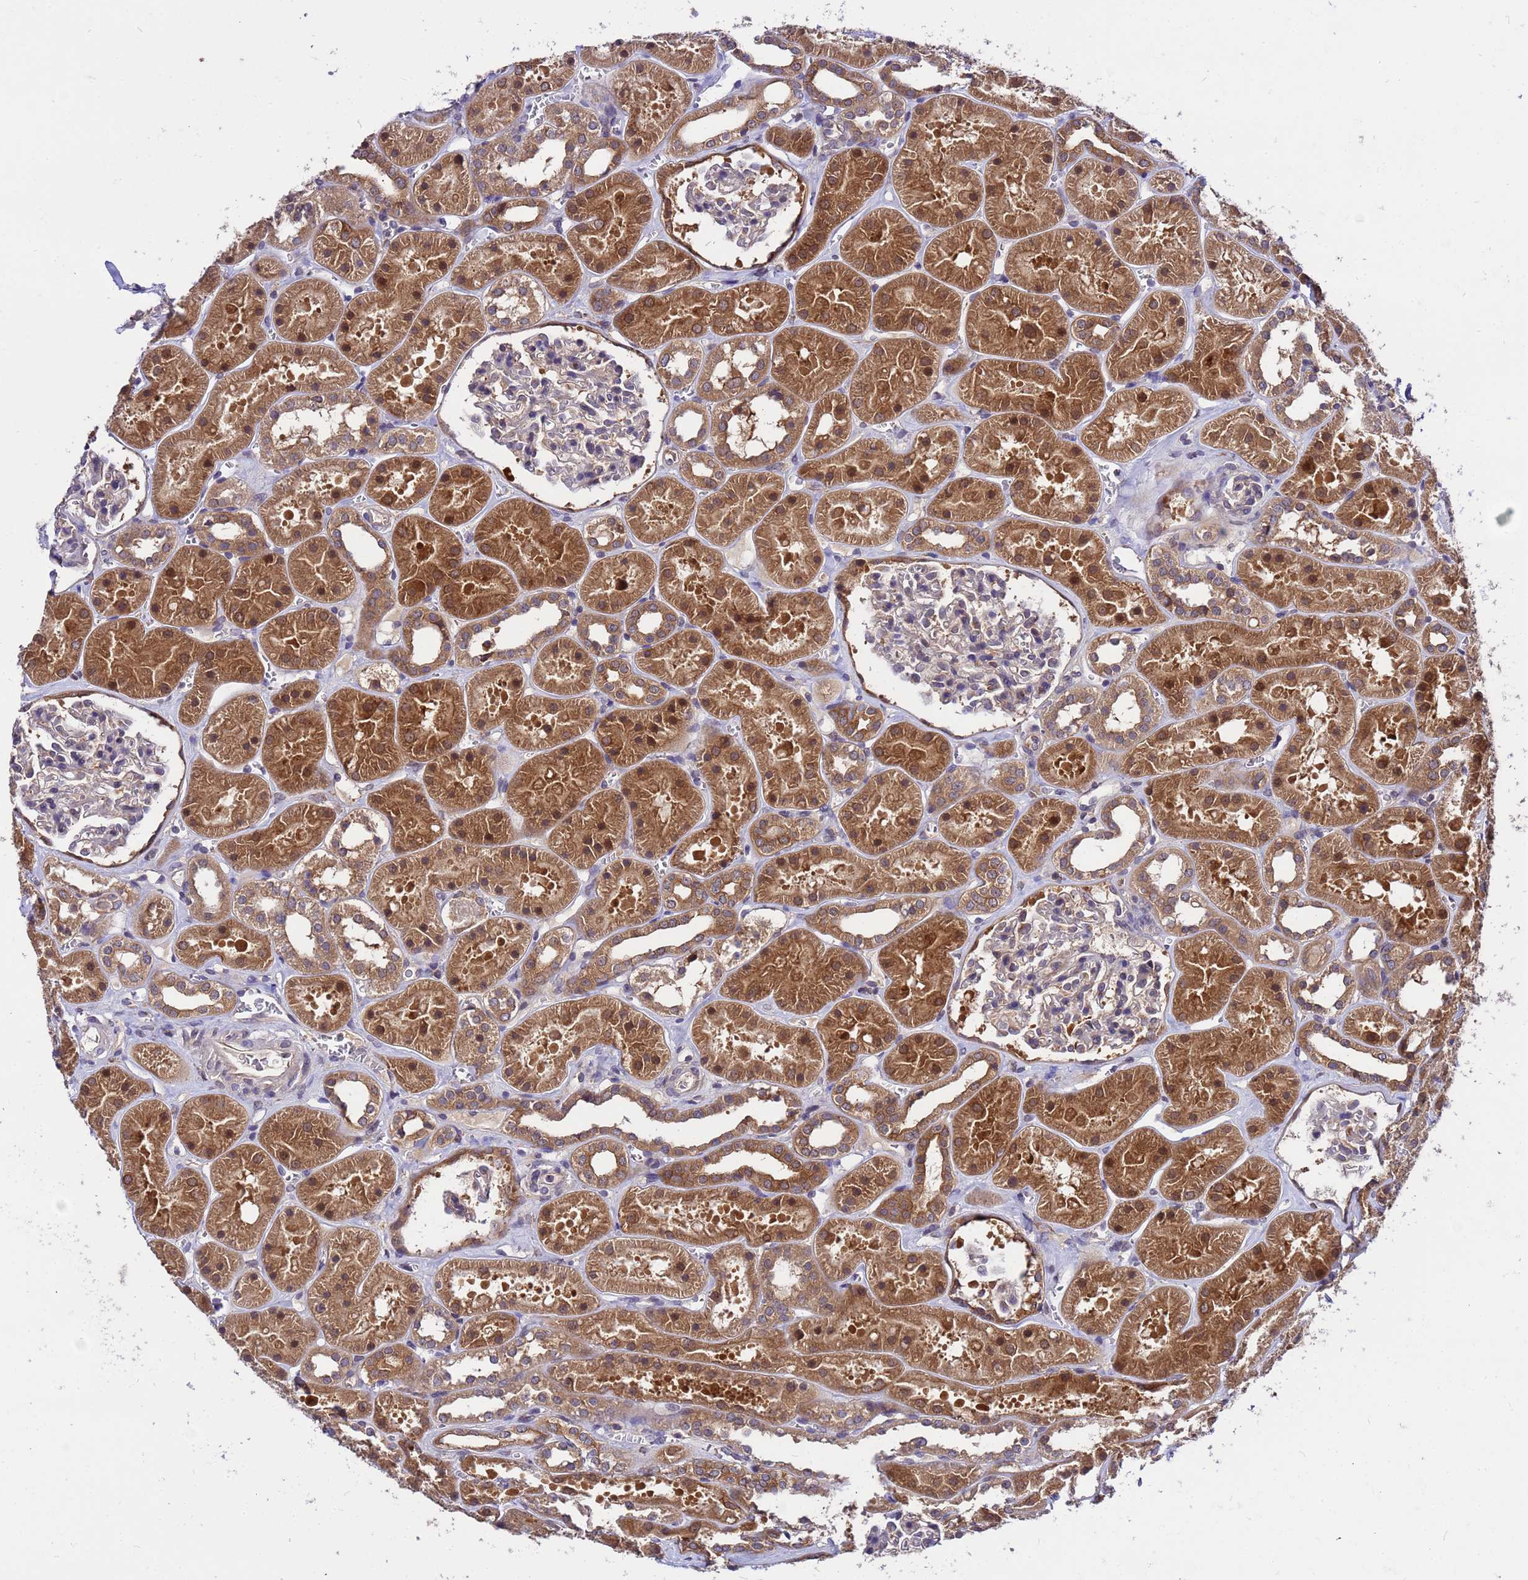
{"staining": {"intensity": "weak", "quantity": "25%-75%", "location": "cytoplasmic/membranous"}, "tissue": "kidney", "cell_type": "Cells in glomeruli", "image_type": "normal", "snomed": [{"axis": "morphology", "description": "Normal tissue, NOS"}, {"axis": "topography", "description": "Kidney"}], "caption": "The immunohistochemical stain shows weak cytoplasmic/membranous staining in cells in glomeruli of benign kidney.", "gene": "GET3", "patient": {"sex": "female", "age": 41}}